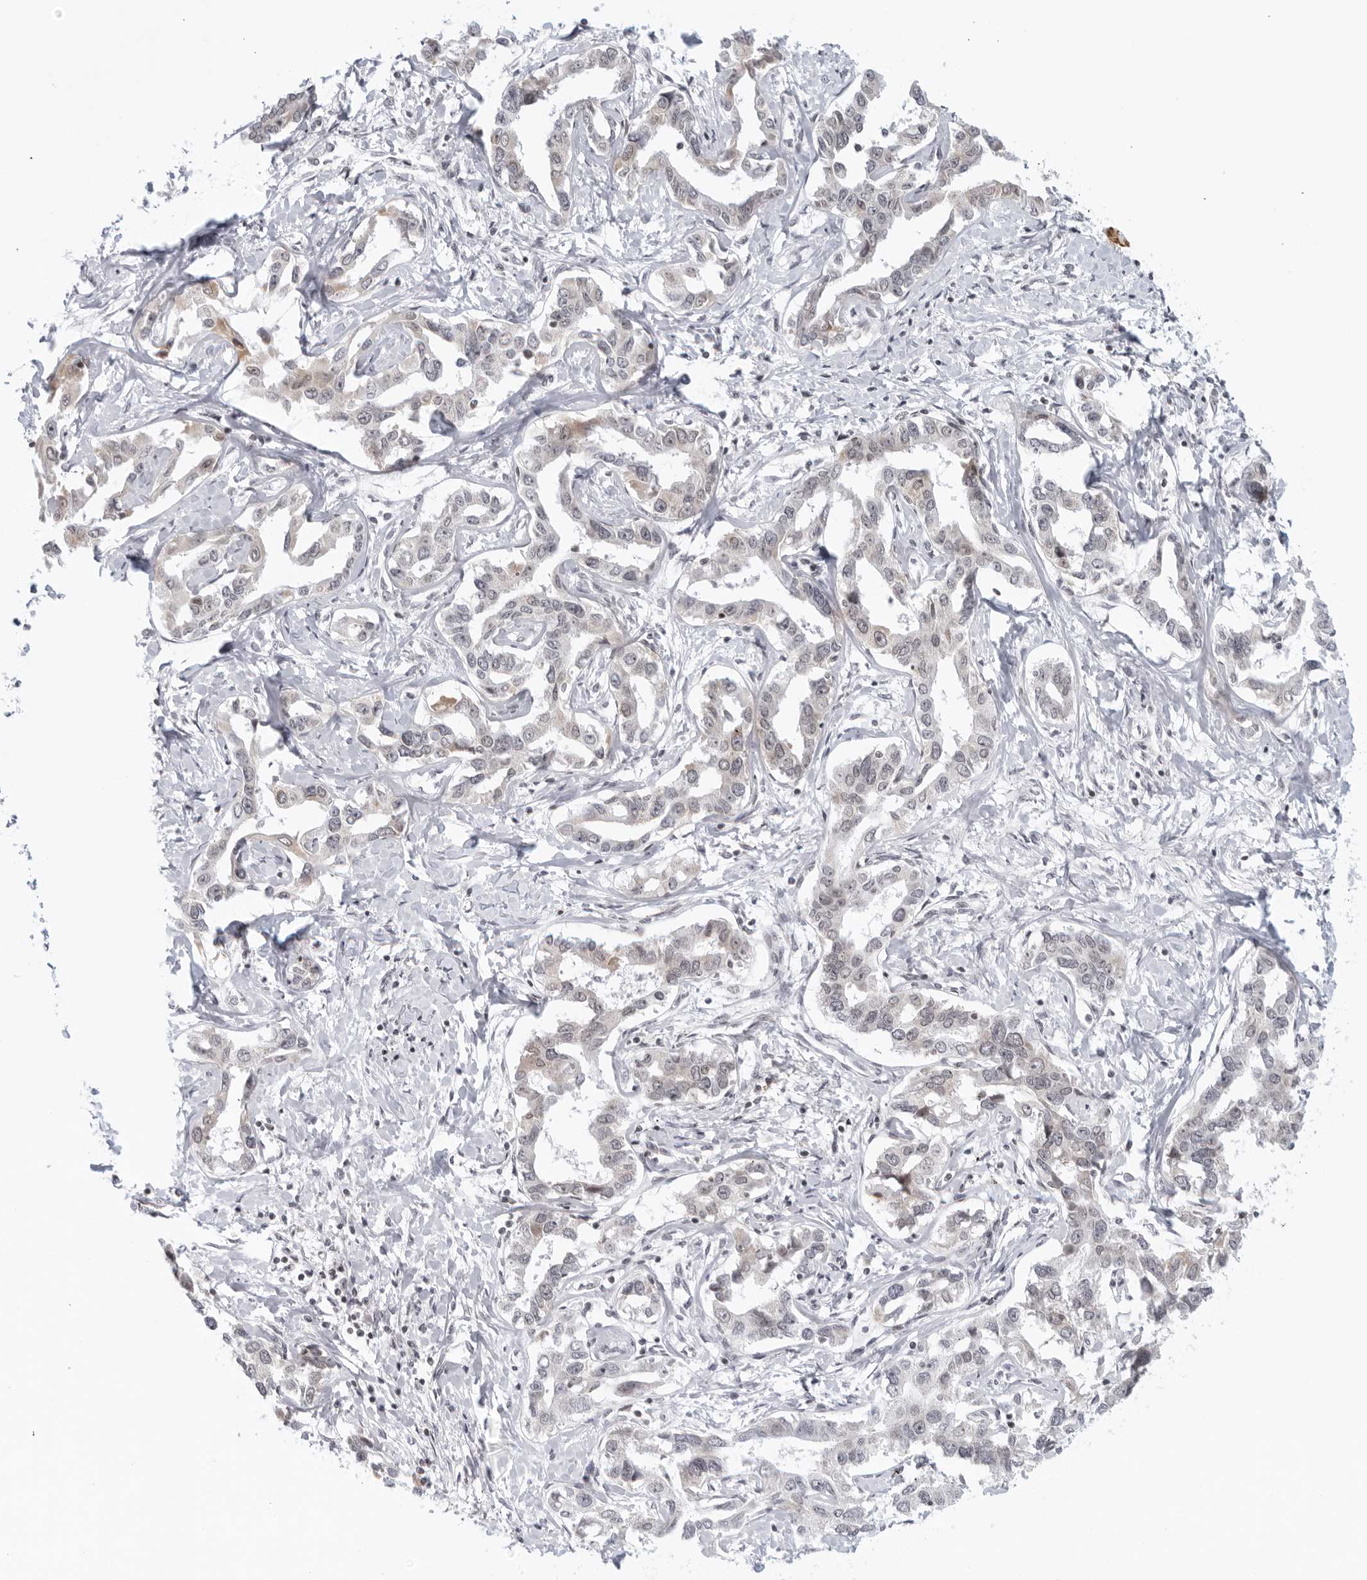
{"staining": {"intensity": "negative", "quantity": "none", "location": "none"}, "tissue": "liver cancer", "cell_type": "Tumor cells", "image_type": "cancer", "snomed": [{"axis": "morphology", "description": "Cholangiocarcinoma"}, {"axis": "topography", "description": "Liver"}], "caption": "Human liver cancer stained for a protein using immunohistochemistry shows no staining in tumor cells.", "gene": "RAB11FIP3", "patient": {"sex": "male", "age": 59}}